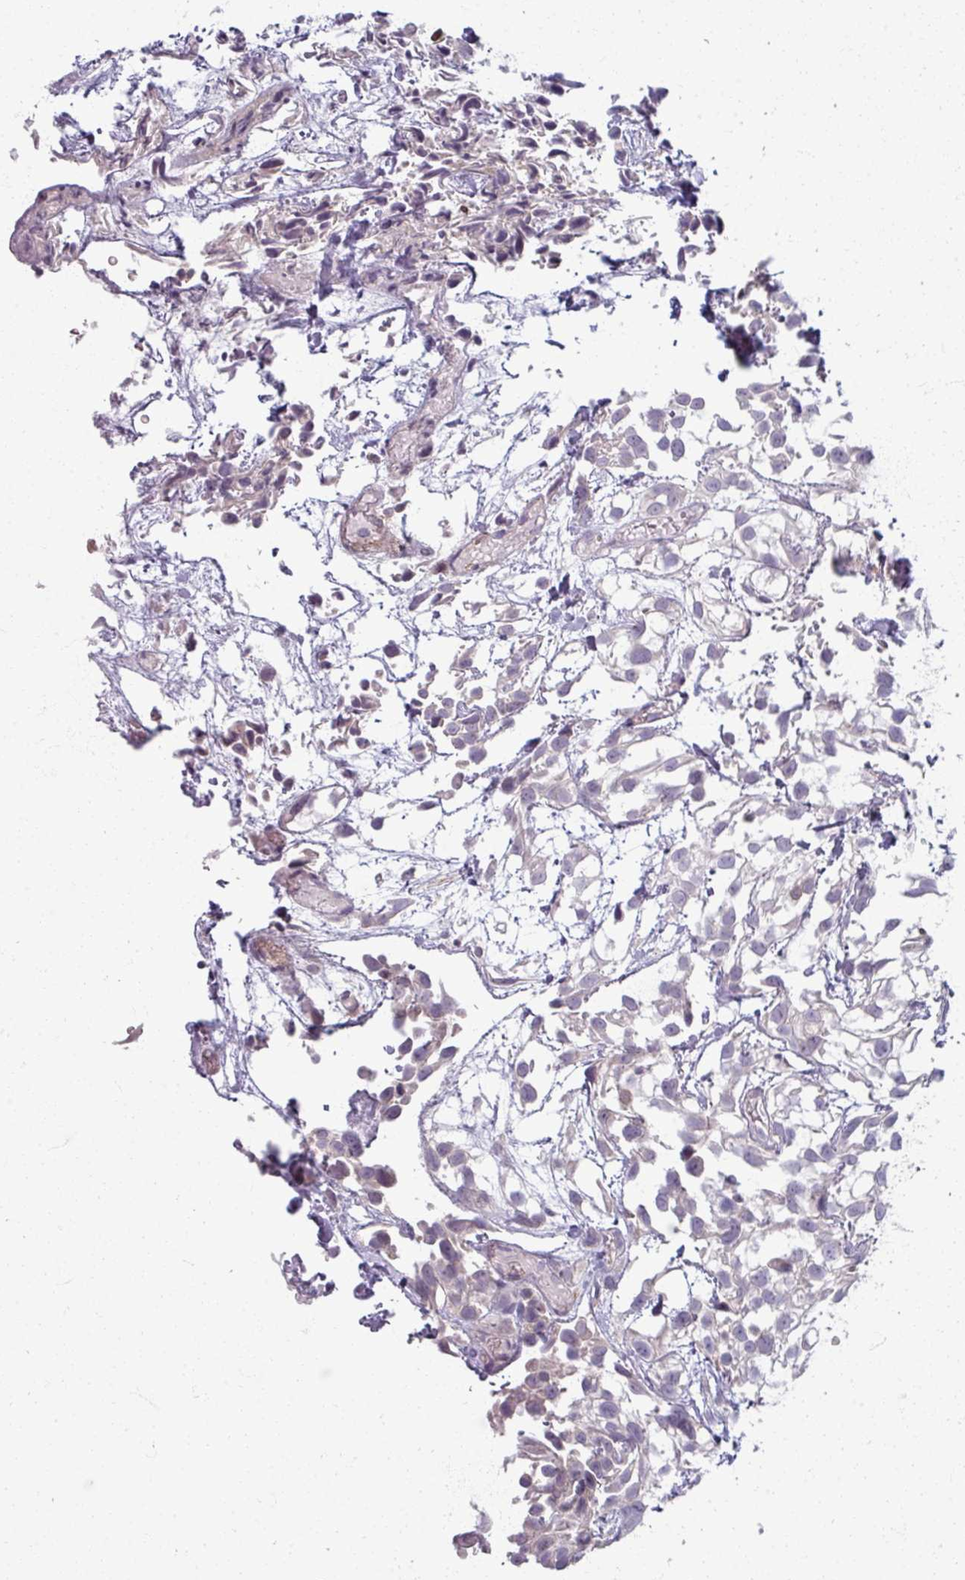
{"staining": {"intensity": "negative", "quantity": "none", "location": "none"}, "tissue": "urothelial cancer", "cell_type": "Tumor cells", "image_type": "cancer", "snomed": [{"axis": "morphology", "description": "Urothelial carcinoma, High grade"}, {"axis": "topography", "description": "Urinary bladder"}], "caption": "Tumor cells are negative for brown protein staining in high-grade urothelial carcinoma.", "gene": "TTLL7", "patient": {"sex": "male", "age": 56}}